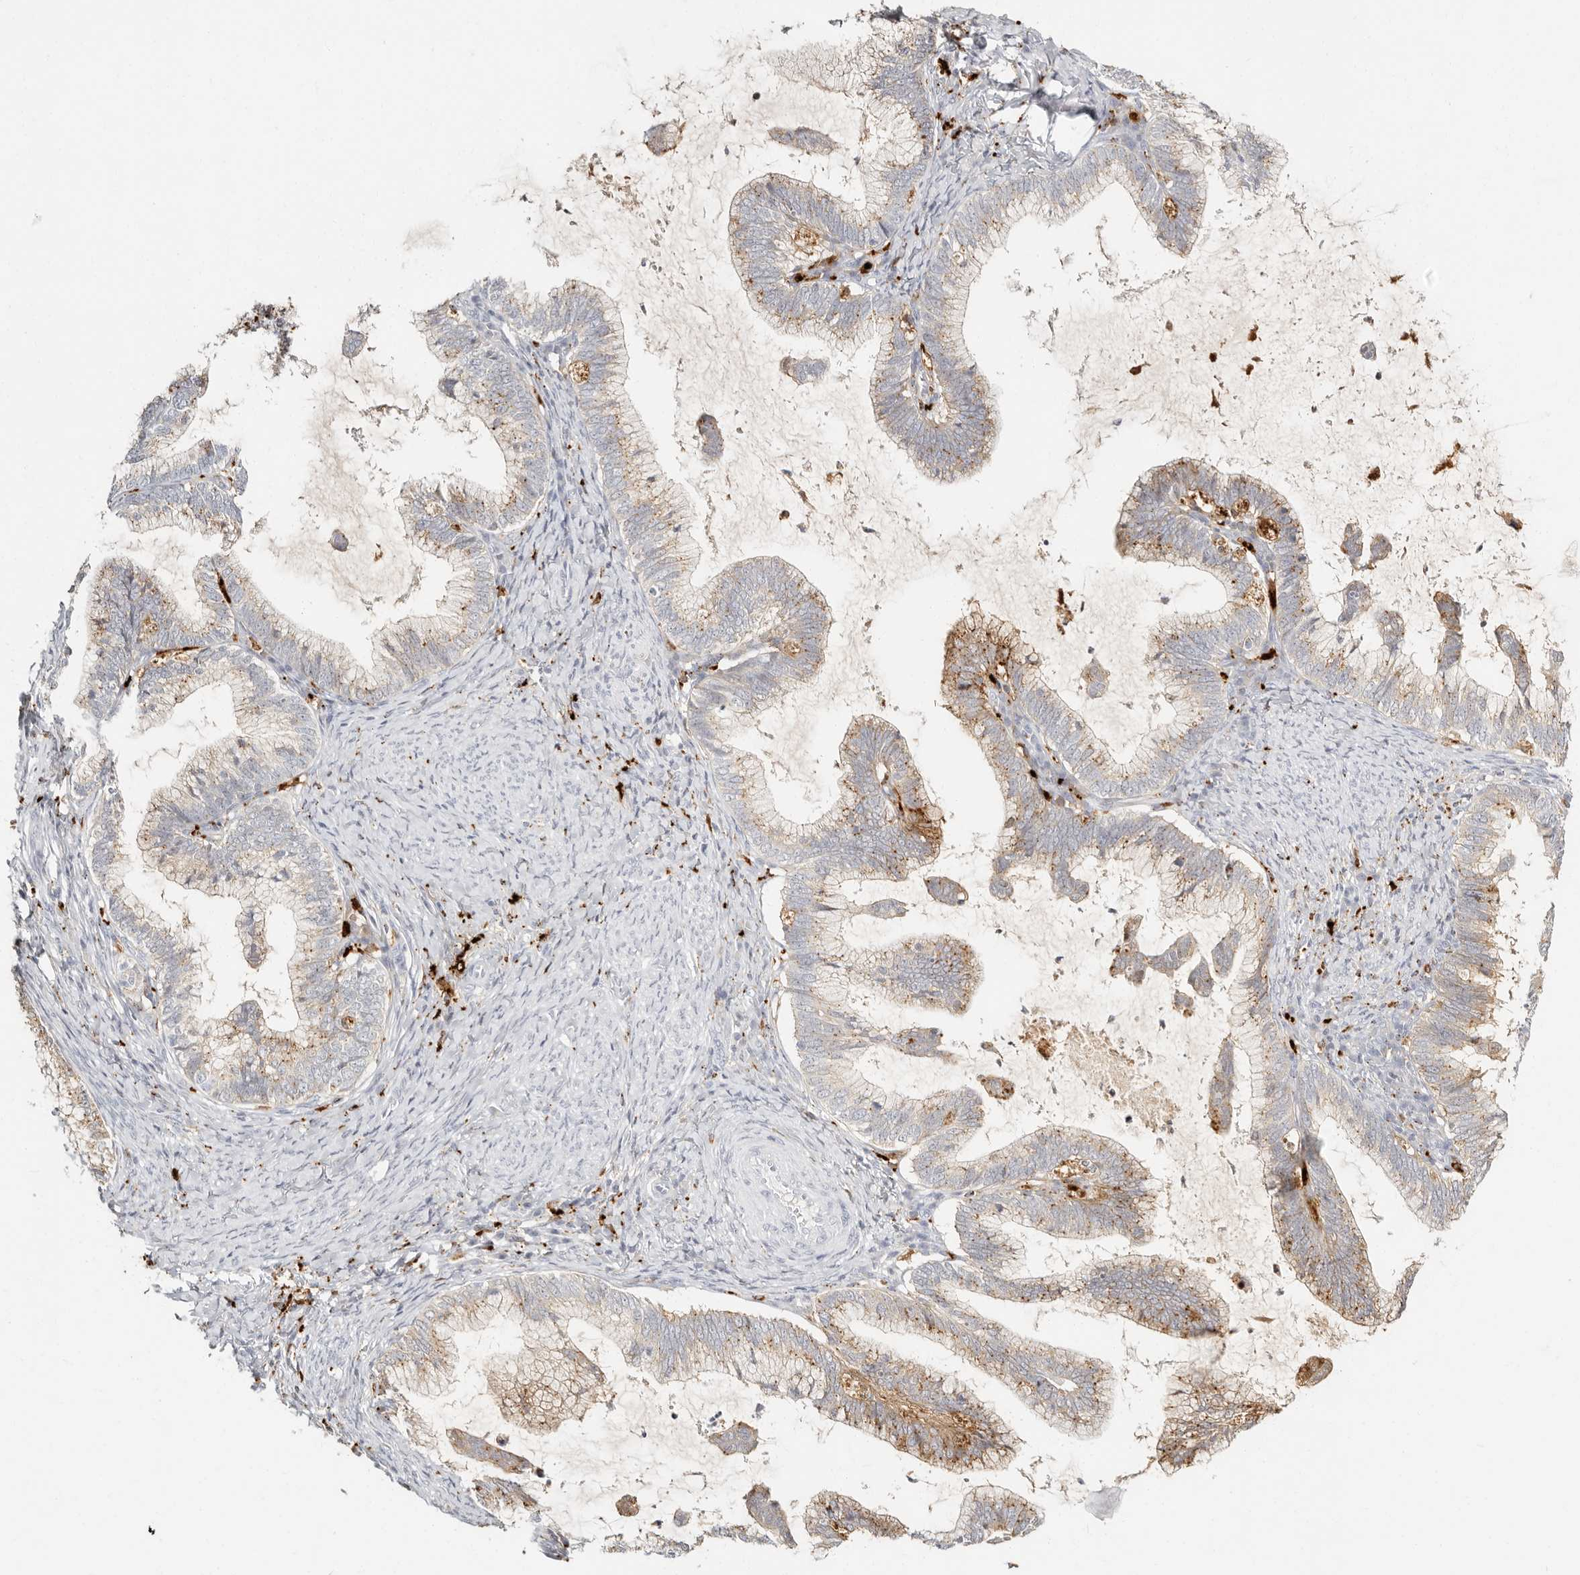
{"staining": {"intensity": "moderate", "quantity": "25%-75%", "location": "cytoplasmic/membranous"}, "tissue": "cervical cancer", "cell_type": "Tumor cells", "image_type": "cancer", "snomed": [{"axis": "morphology", "description": "Adenocarcinoma, NOS"}, {"axis": "topography", "description": "Cervix"}], "caption": "Tumor cells display medium levels of moderate cytoplasmic/membranous staining in approximately 25%-75% of cells in cervical cancer (adenocarcinoma).", "gene": "RNASET2", "patient": {"sex": "female", "age": 36}}